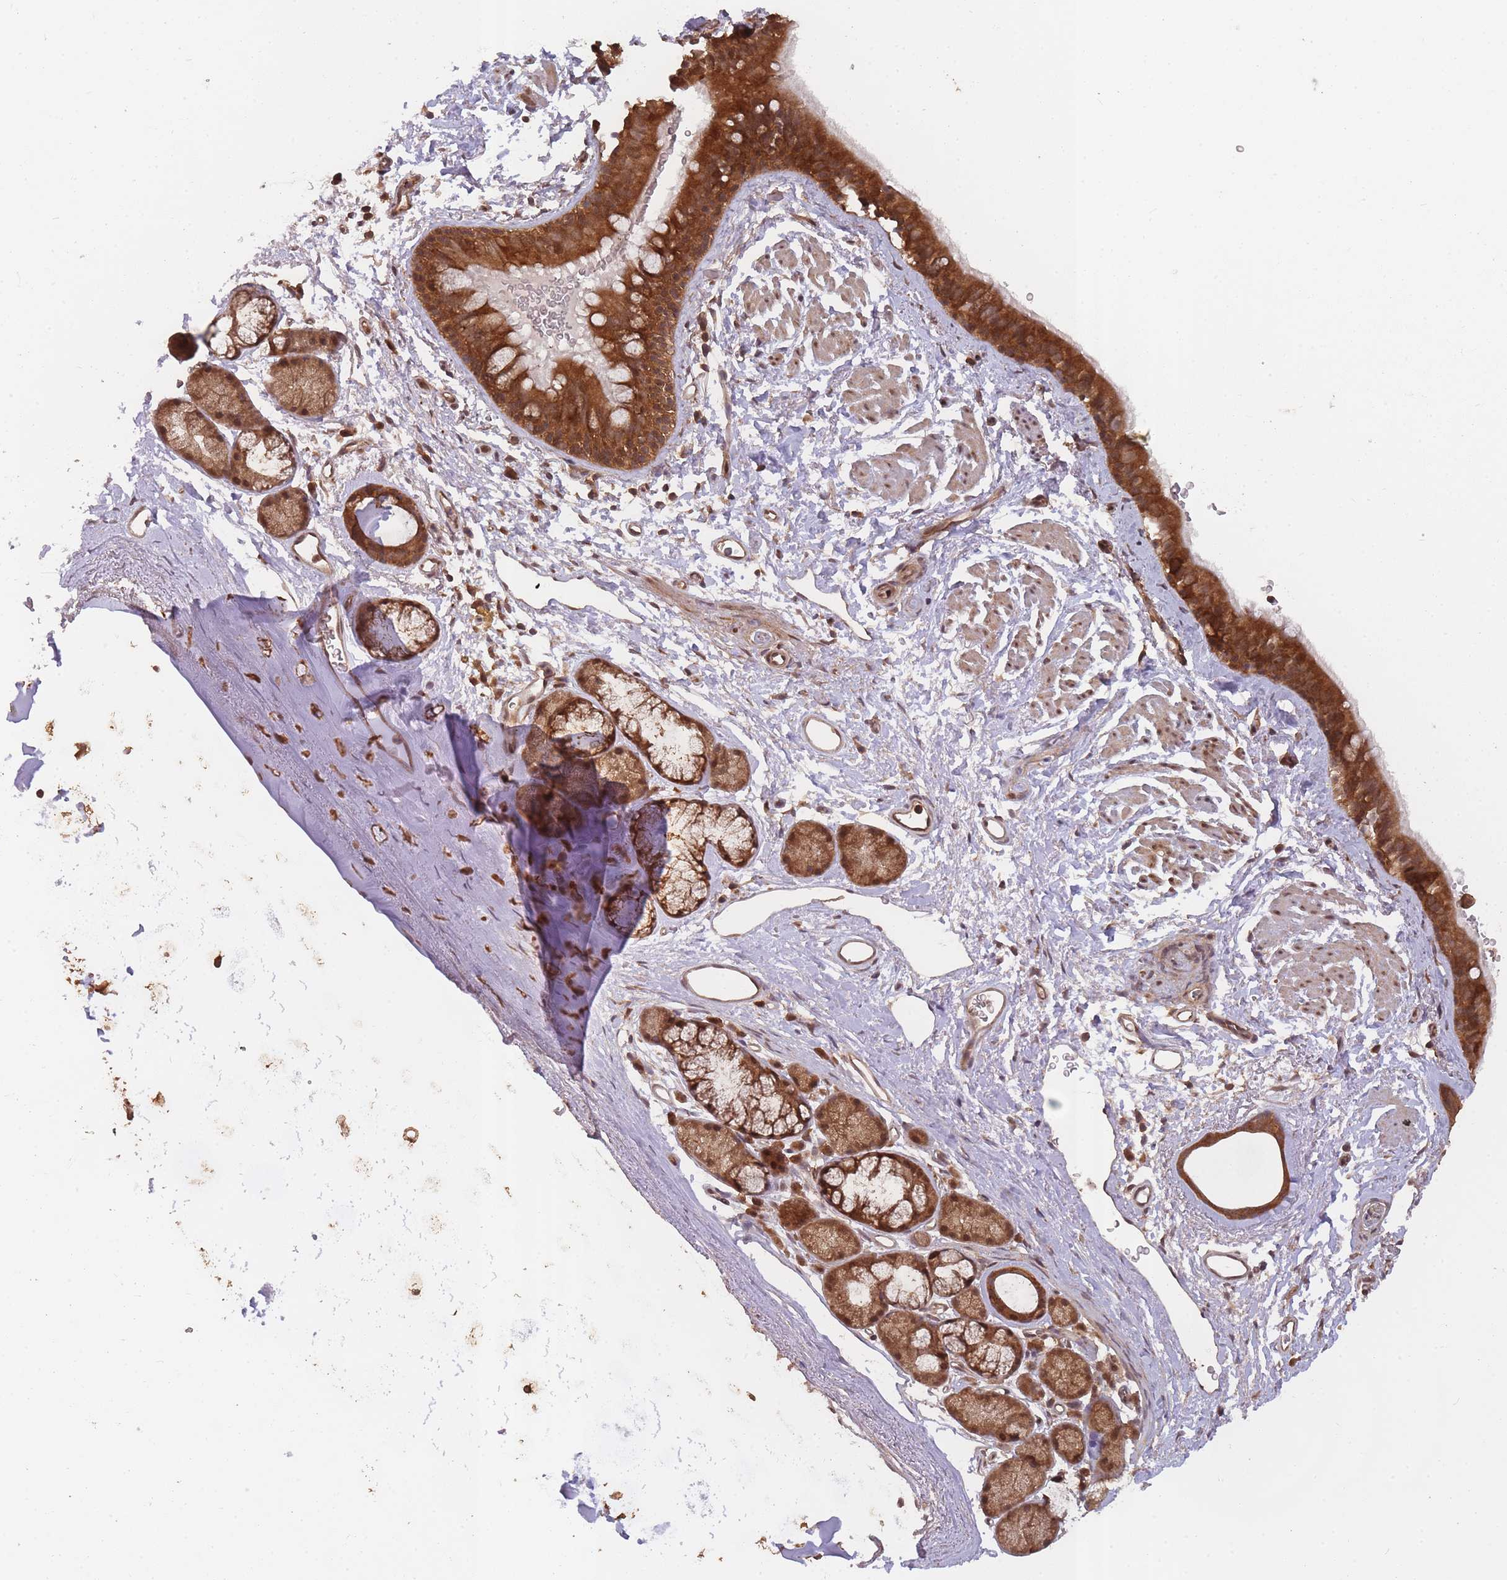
{"staining": {"intensity": "strong", "quantity": ">75%", "location": "cytoplasmic/membranous,nuclear"}, "tissue": "bronchus", "cell_type": "Respiratory epithelial cells", "image_type": "normal", "snomed": [{"axis": "morphology", "description": "Normal tissue, NOS"}, {"axis": "topography", "description": "Lymph node"}, {"axis": "topography", "description": "Cartilage tissue"}, {"axis": "topography", "description": "Bronchus"}], "caption": "This photomicrograph demonstrates immunohistochemistry (IHC) staining of benign bronchus, with high strong cytoplasmic/membranous,nuclear staining in approximately >75% of respiratory epithelial cells.", "gene": "PPP6R3", "patient": {"sex": "female", "age": 70}}